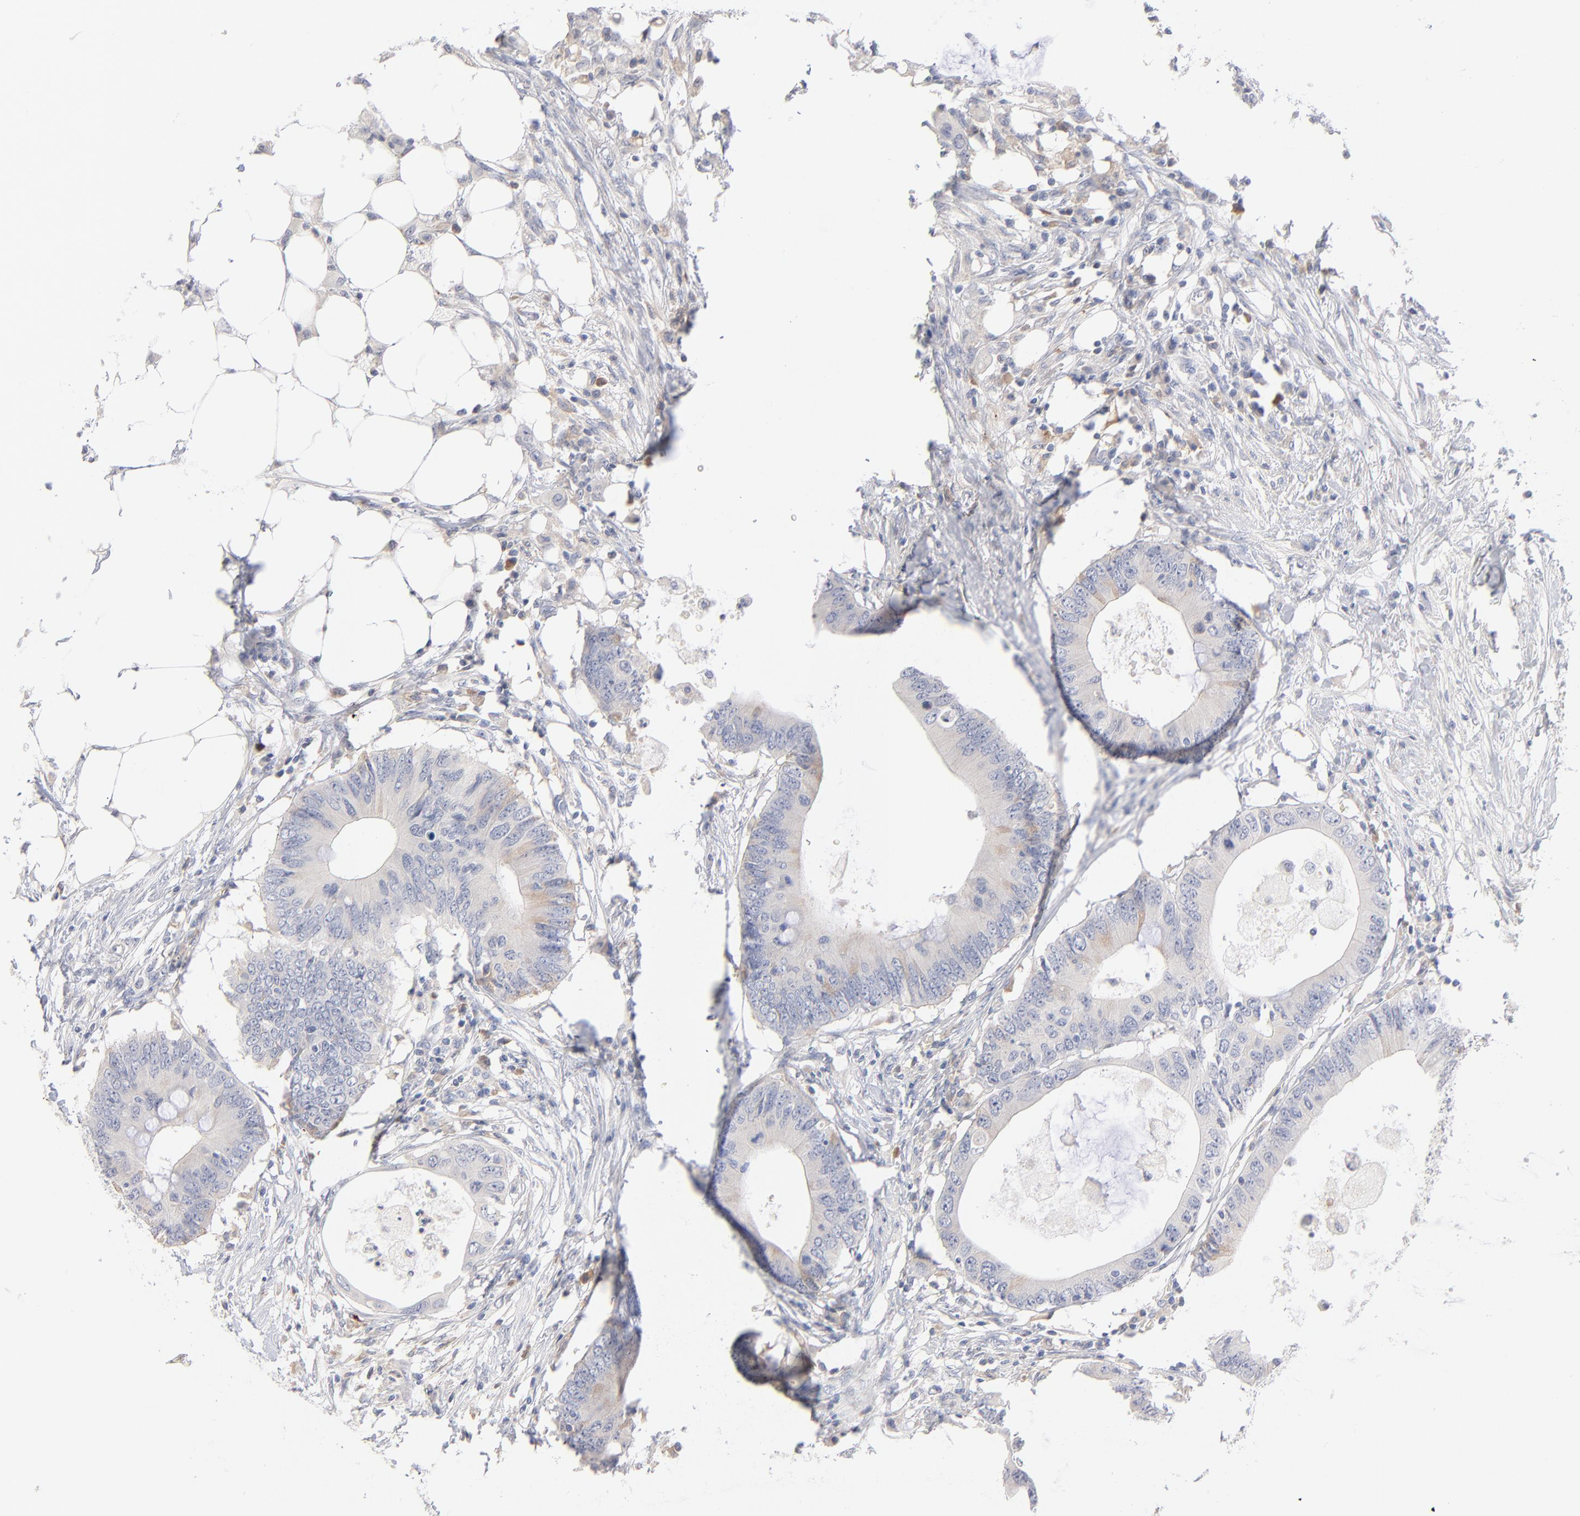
{"staining": {"intensity": "weak", "quantity": "<25%", "location": "cytoplasmic/membranous"}, "tissue": "colorectal cancer", "cell_type": "Tumor cells", "image_type": "cancer", "snomed": [{"axis": "morphology", "description": "Adenocarcinoma, NOS"}, {"axis": "topography", "description": "Colon"}], "caption": "An IHC histopathology image of colorectal adenocarcinoma is shown. There is no staining in tumor cells of colorectal adenocarcinoma. The staining is performed using DAB (3,3'-diaminobenzidine) brown chromogen with nuclei counter-stained in using hematoxylin.", "gene": "F12", "patient": {"sex": "male", "age": 71}}